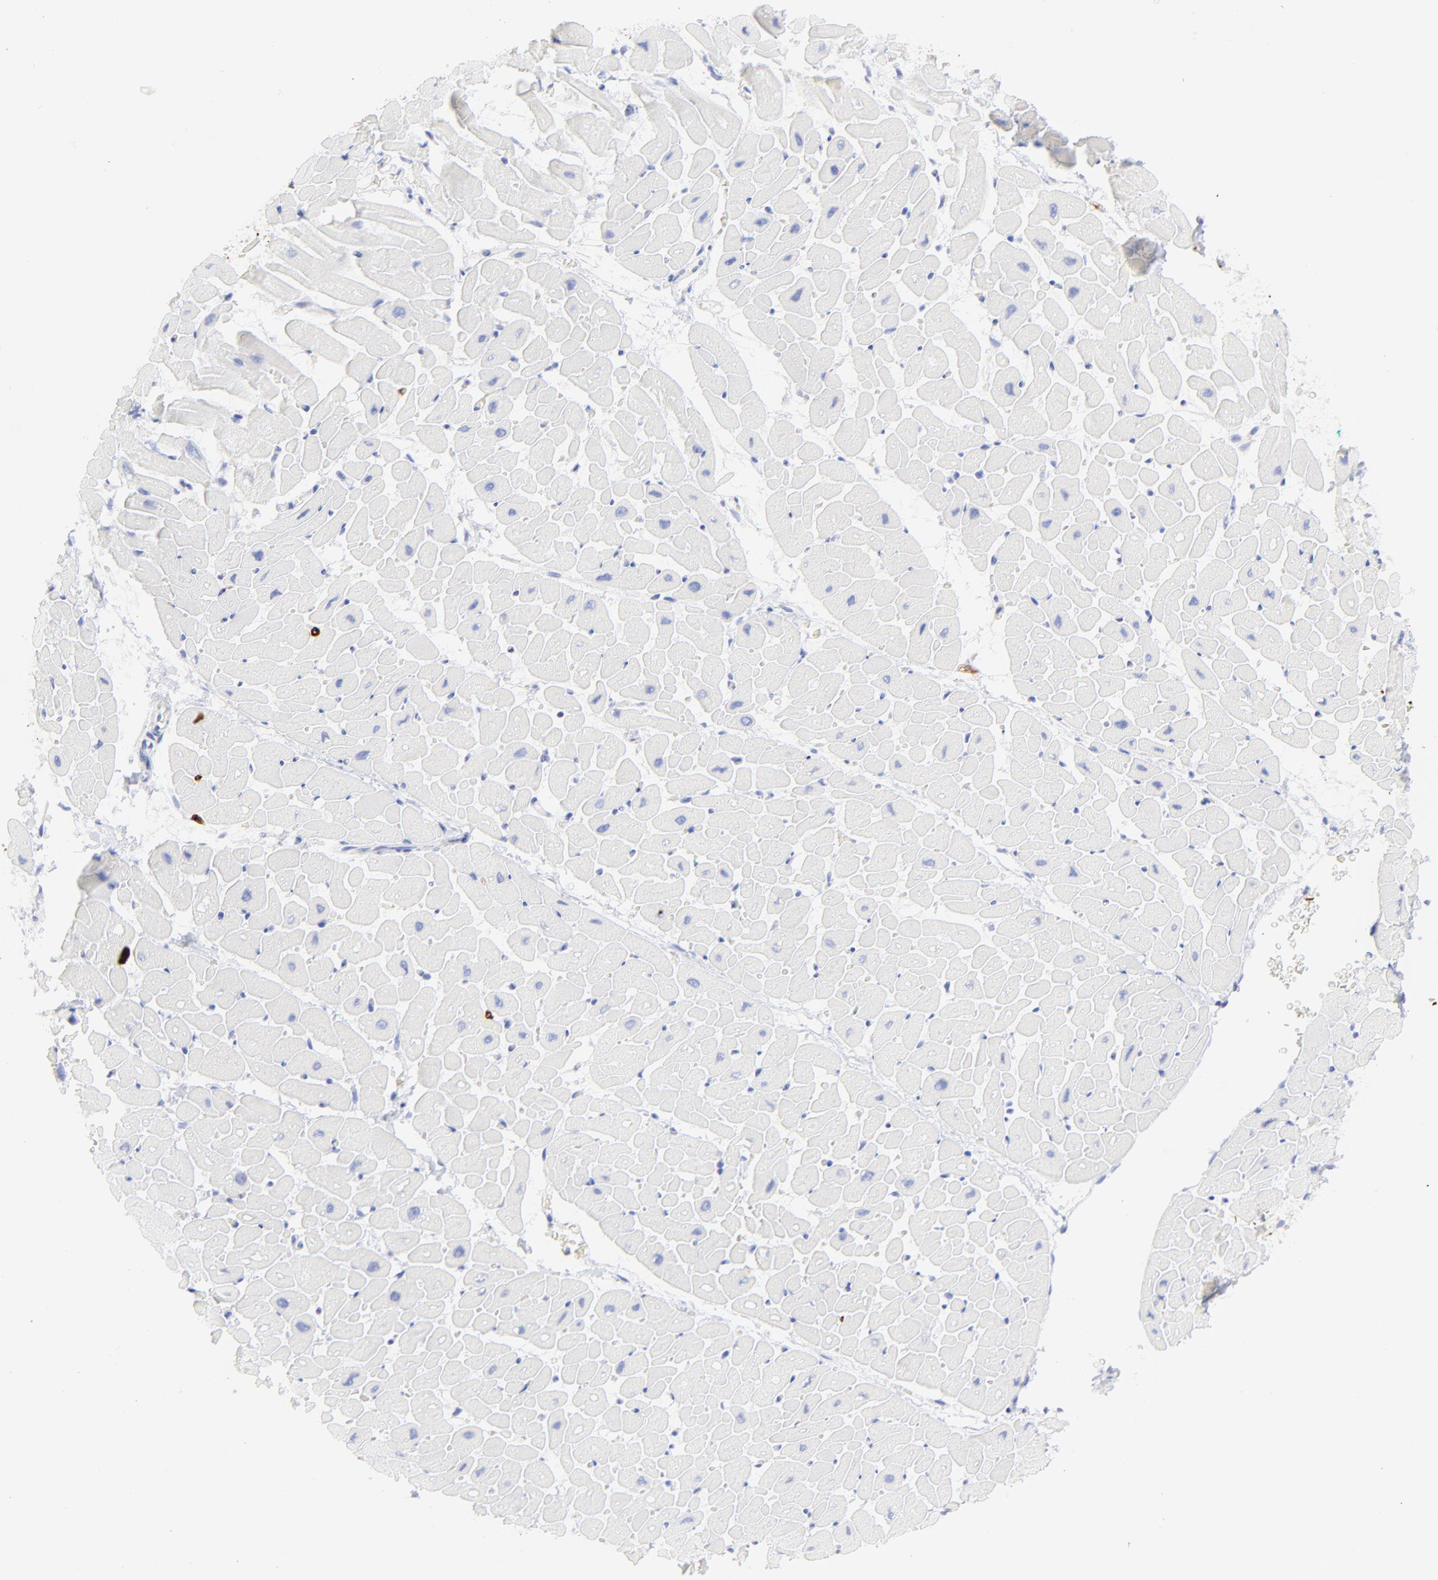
{"staining": {"intensity": "negative", "quantity": "none", "location": "none"}, "tissue": "heart muscle", "cell_type": "Cardiomyocytes", "image_type": "normal", "snomed": [{"axis": "morphology", "description": "Normal tissue, NOS"}, {"axis": "topography", "description": "Heart"}], "caption": "An immunohistochemistry (IHC) micrograph of benign heart muscle is shown. There is no staining in cardiomyocytes of heart muscle. (DAB IHC visualized using brightfield microscopy, high magnification).", "gene": "S100A12", "patient": {"sex": "male", "age": 45}}